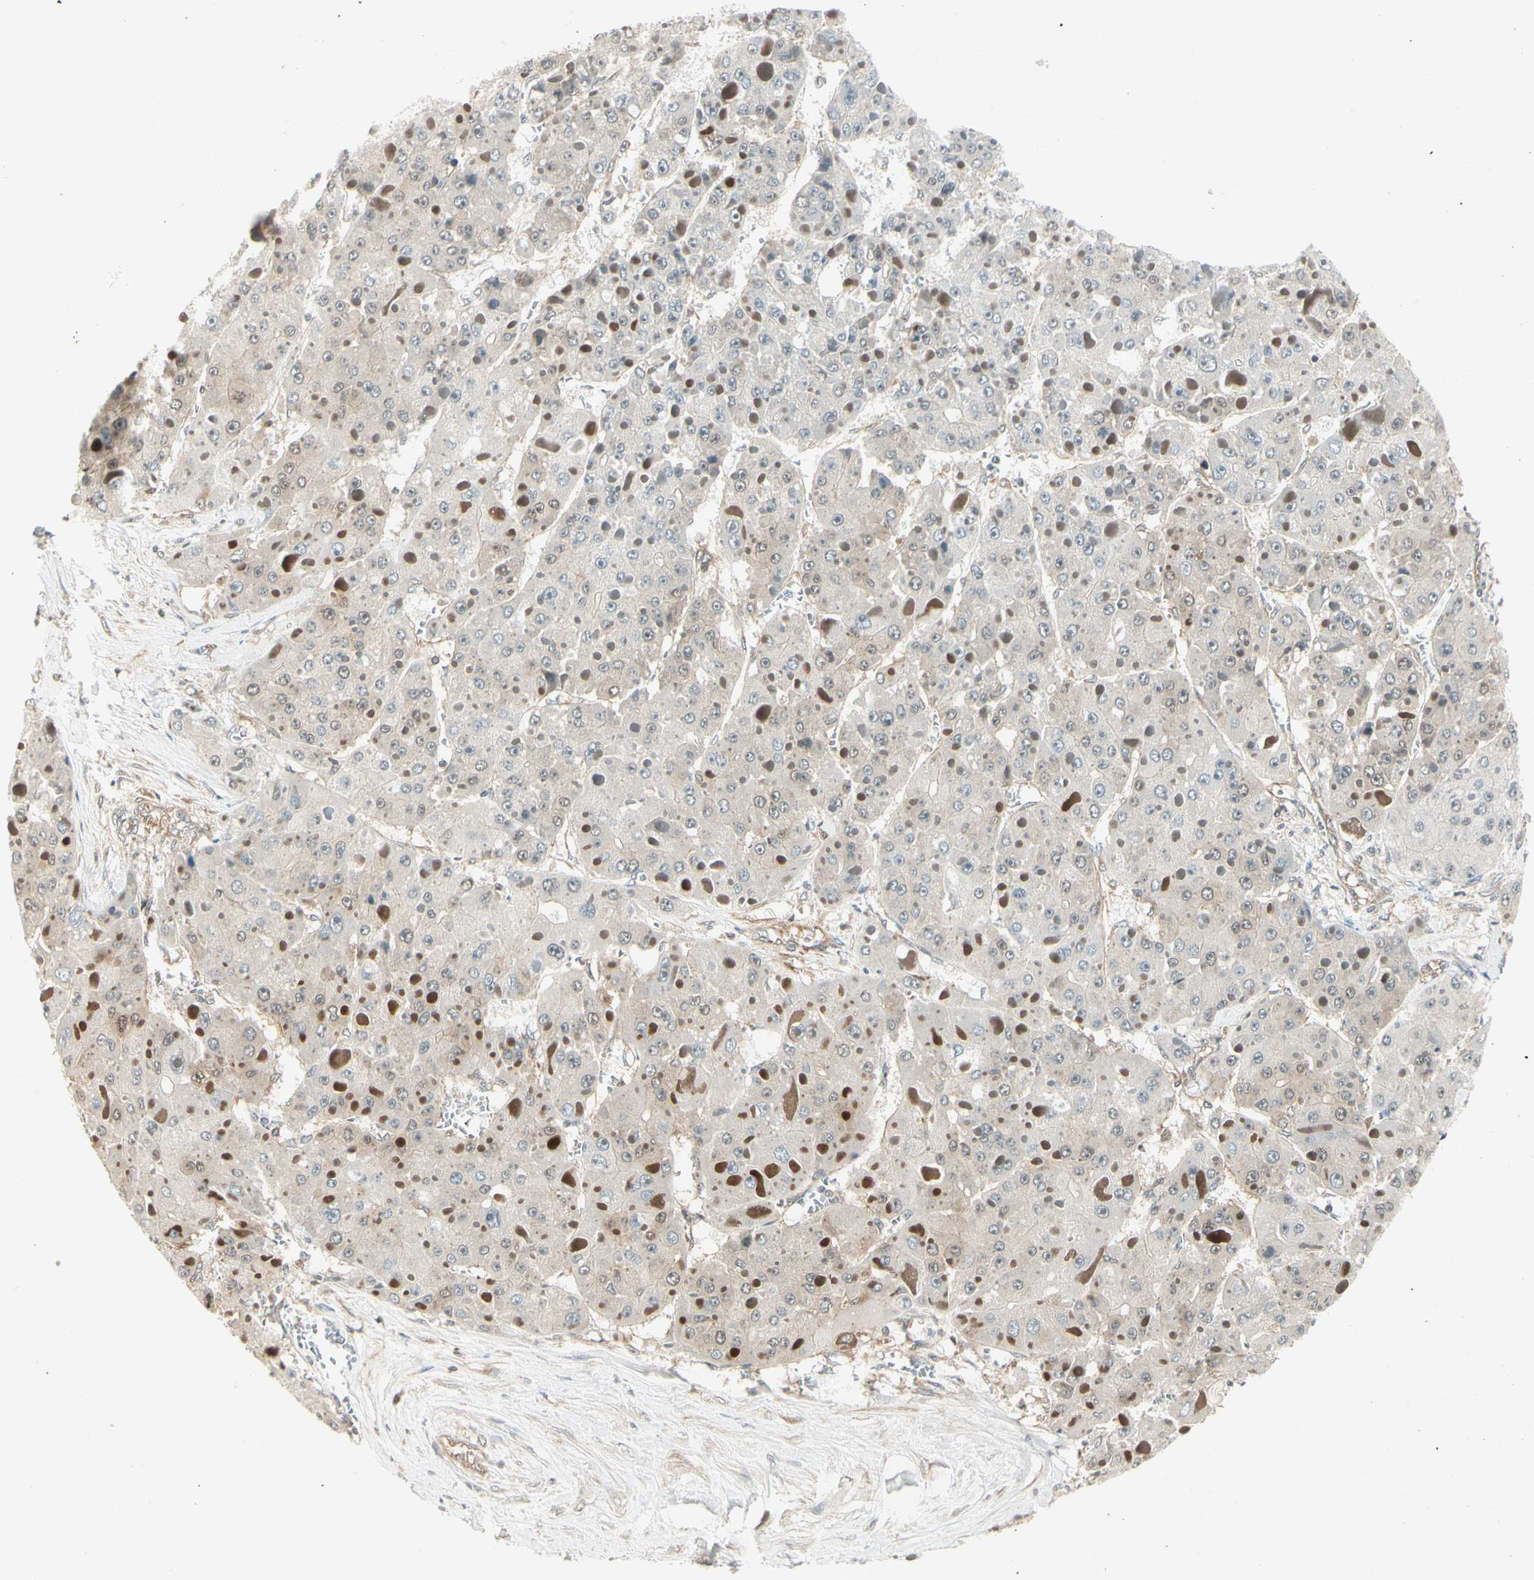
{"staining": {"intensity": "negative", "quantity": "none", "location": "none"}, "tissue": "liver cancer", "cell_type": "Tumor cells", "image_type": "cancer", "snomed": [{"axis": "morphology", "description": "Carcinoma, Hepatocellular, NOS"}, {"axis": "topography", "description": "Liver"}], "caption": "Immunohistochemical staining of liver cancer shows no significant expression in tumor cells. Brightfield microscopy of IHC stained with DAB (3,3'-diaminobenzidine) (brown) and hematoxylin (blue), captured at high magnification.", "gene": "IPO5", "patient": {"sex": "female", "age": 73}}